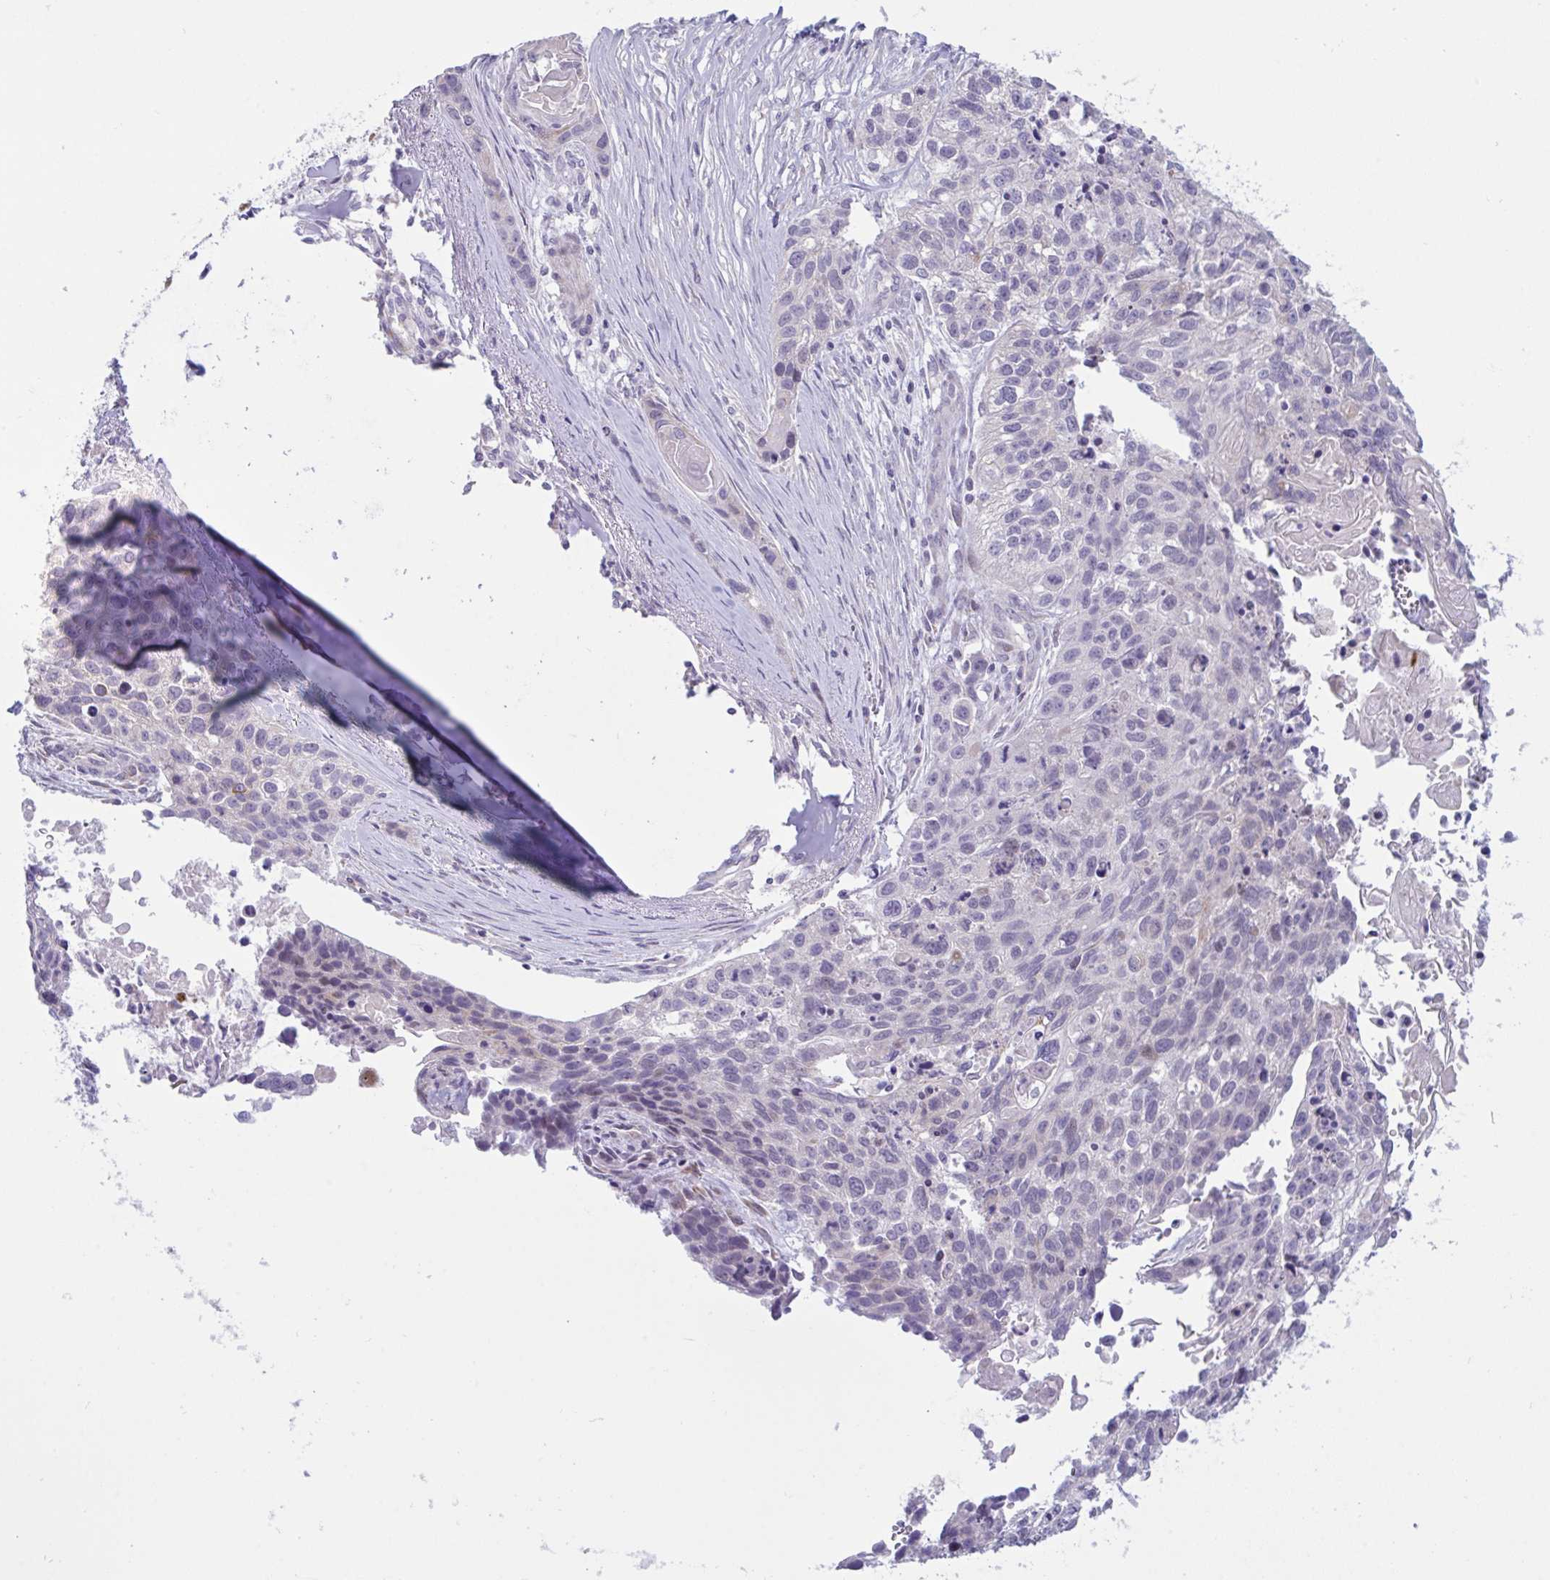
{"staining": {"intensity": "negative", "quantity": "none", "location": "none"}, "tissue": "lung cancer", "cell_type": "Tumor cells", "image_type": "cancer", "snomed": [{"axis": "morphology", "description": "Squamous cell carcinoma, NOS"}, {"axis": "topography", "description": "Lung"}], "caption": "Immunohistochemistry histopathology image of lung cancer stained for a protein (brown), which exhibits no staining in tumor cells.", "gene": "VWC2", "patient": {"sex": "male", "age": 74}}